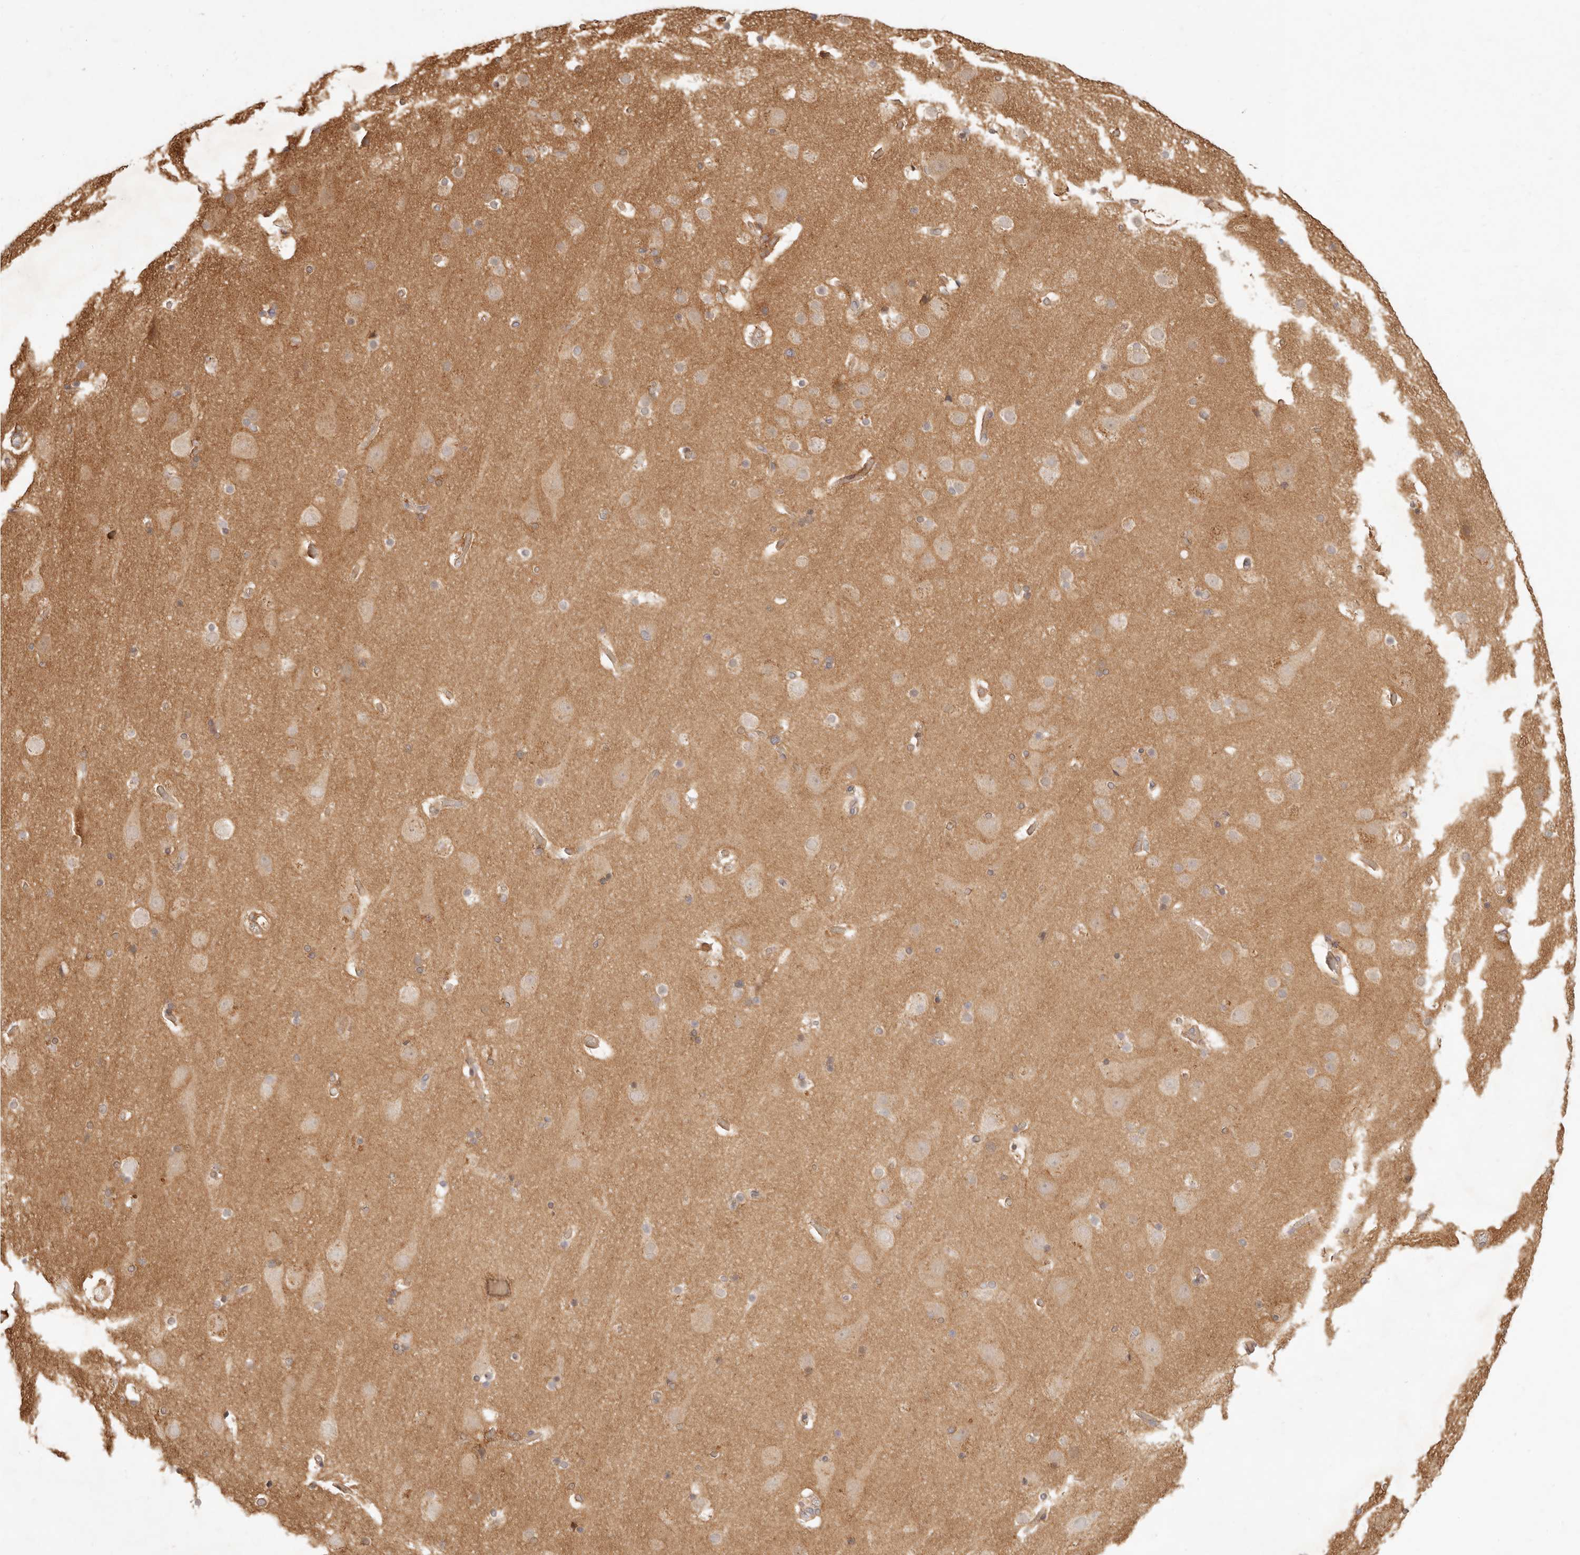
{"staining": {"intensity": "weak", "quantity": ">75%", "location": "cytoplasmic/membranous"}, "tissue": "cerebral cortex", "cell_type": "Endothelial cells", "image_type": "normal", "snomed": [{"axis": "morphology", "description": "Normal tissue, NOS"}, {"axis": "topography", "description": "Cerebral cortex"}], "caption": "Immunohistochemical staining of unremarkable human cerebral cortex exhibits low levels of weak cytoplasmic/membranous positivity in about >75% of endothelial cells. Immunohistochemistry (ihc) stains the protein of interest in brown and the nuclei are stained blue.", "gene": "PPP1R3B", "patient": {"sex": "male", "age": 57}}